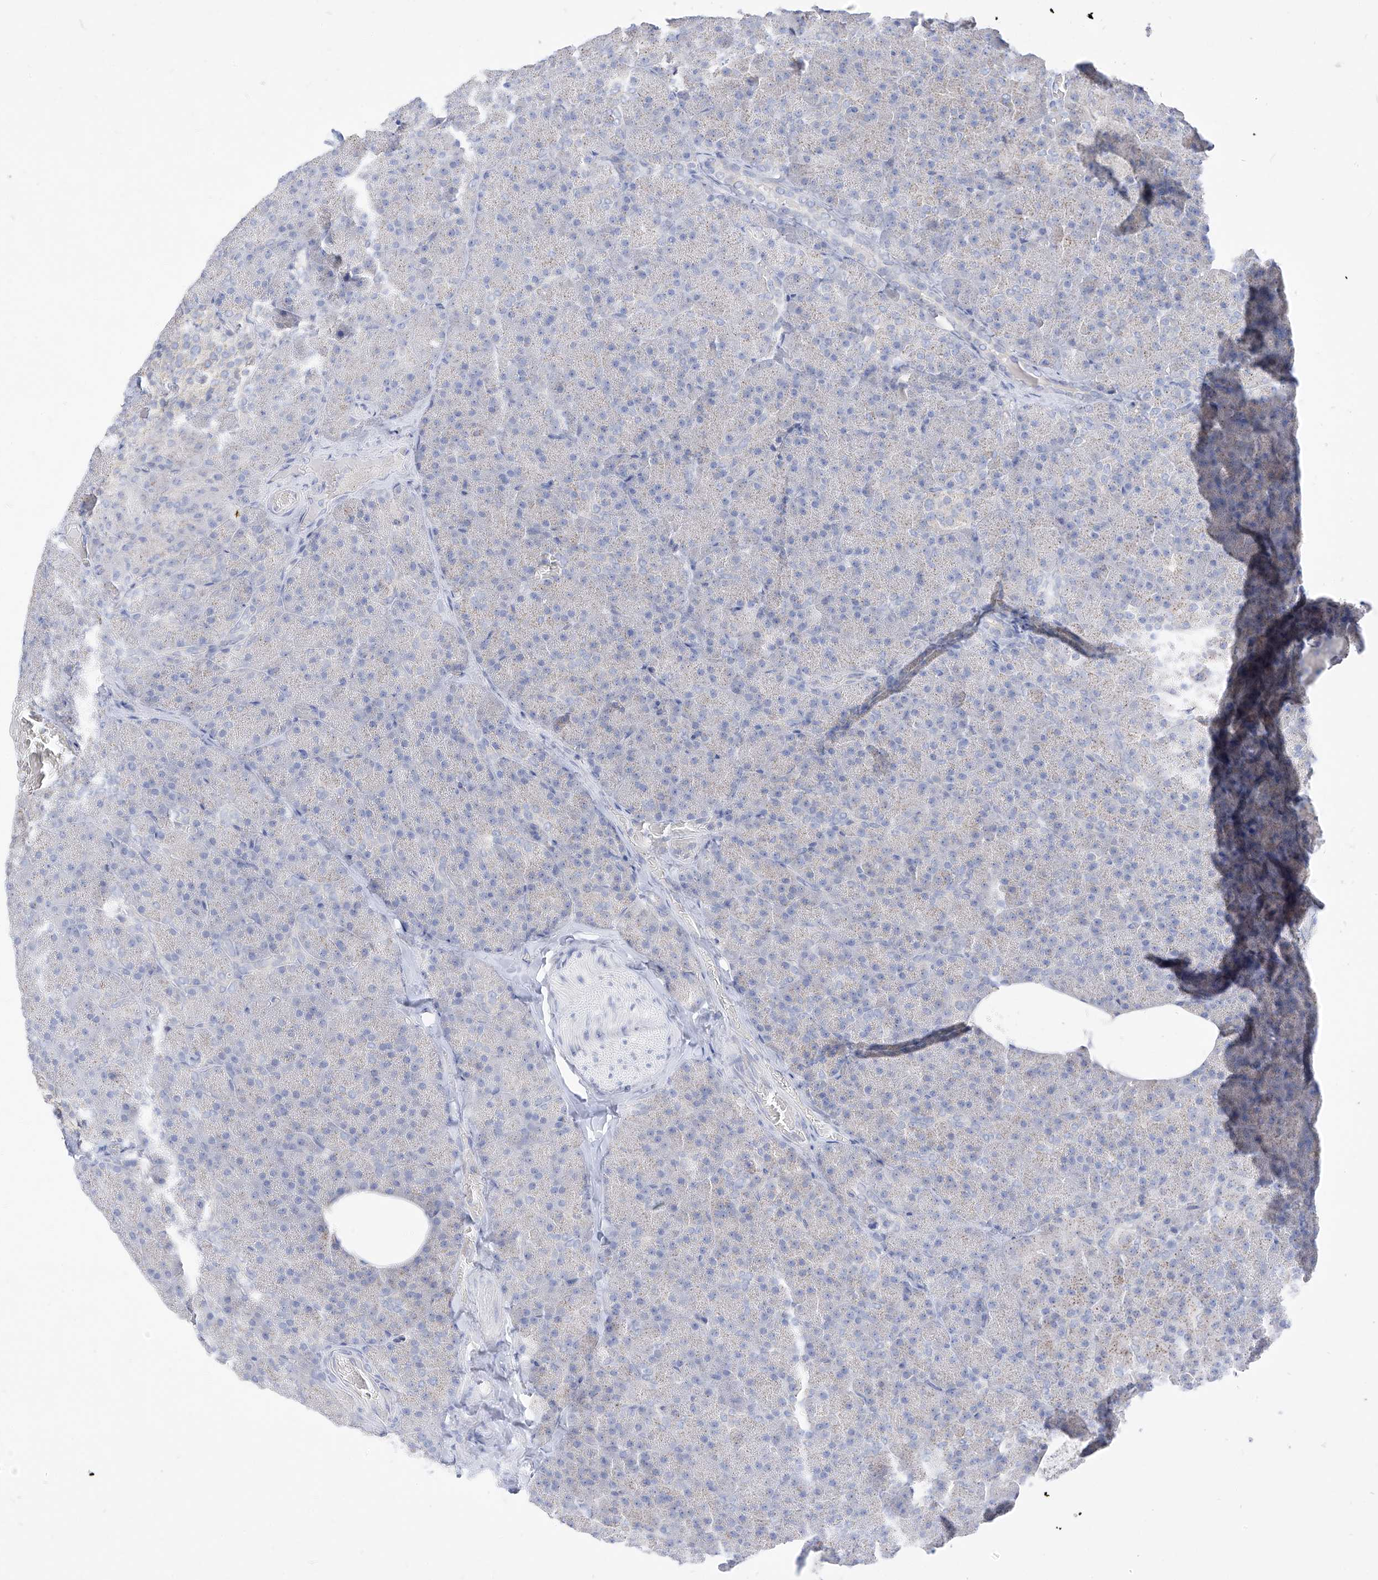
{"staining": {"intensity": "negative", "quantity": "none", "location": "none"}, "tissue": "pancreas", "cell_type": "Exocrine glandular cells", "image_type": "normal", "snomed": [{"axis": "morphology", "description": "Normal tissue, NOS"}, {"axis": "morphology", "description": "Carcinoid, malignant, NOS"}, {"axis": "topography", "description": "Pancreas"}], "caption": "This is an immunohistochemistry (IHC) photomicrograph of unremarkable pancreas. There is no positivity in exocrine glandular cells.", "gene": "RASA2", "patient": {"sex": "female", "age": 35}}